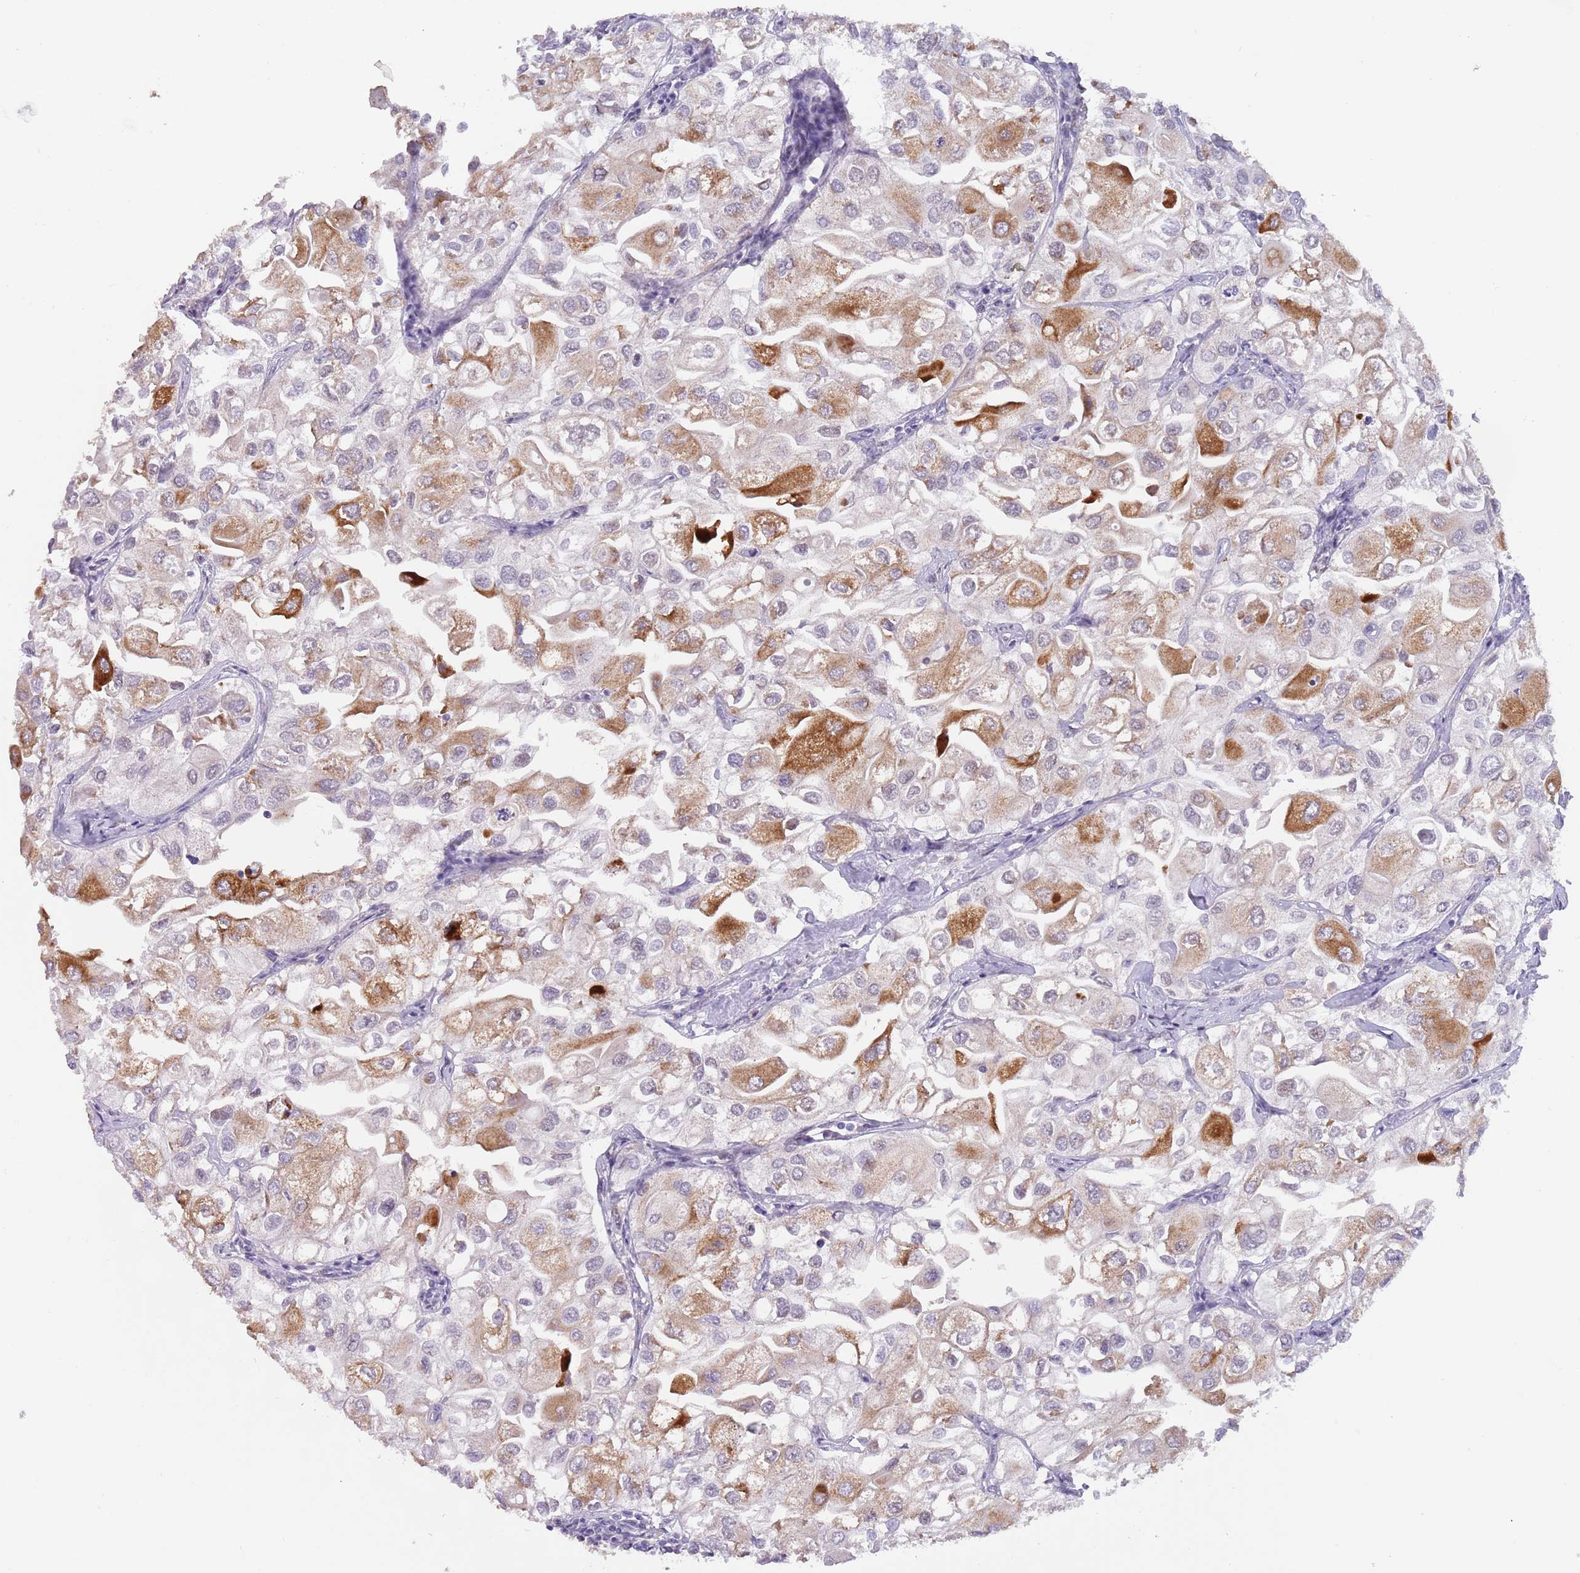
{"staining": {"intensity": "moderate", "quantity": "25%-75%", "location": "cytoplasmic/membranous"}, "tissue": "urothelial cancer", "cell_type": "Tumor cells", "image_type": "cancer", "snomed": [{"axis": "morphology", "description": "Urothelial carcinoma, High grade"}, {"axis": "topography", "description": "Urinary bladder"}], "caption": "Immunohistochemistry histopathology image of neoplastic tissue: urothelial cancer stained using immunohistochemistry (IHC) shows medium levels of moderate protein expression localized specifically in the cytoplasmic/membranous of tumor cells, appearing as a cytoplasmic/membranous brown color.", "gene": "UQCC3", "patient": {"sex": "male", "age": 64}}